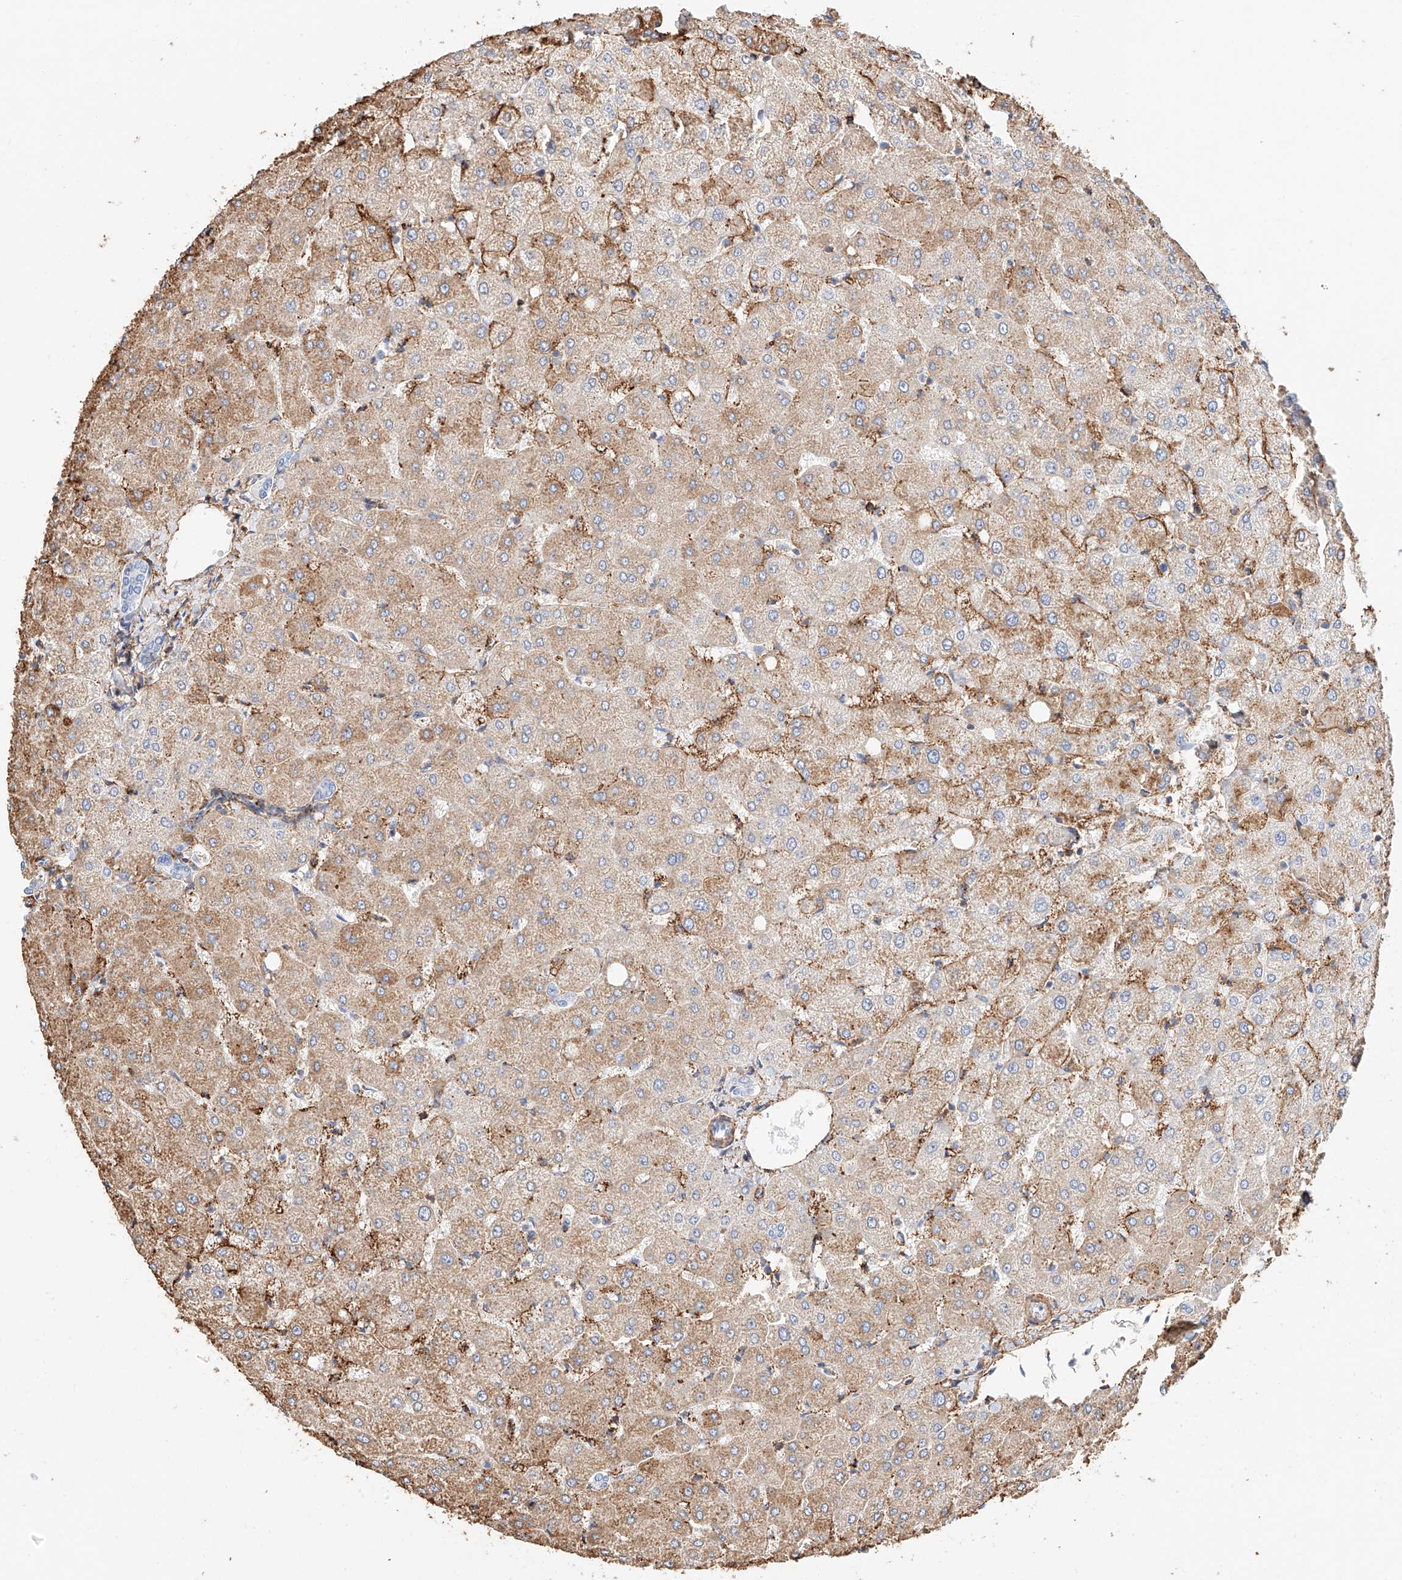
{"staining": {"intensity": "negative", "quantity": "none", "location": "none"}, "tissue": "liver", "cell_type": "Cholangiocytes", "image_type": "normal", "snomed": [{"axis": "morphology", "description": "Normal tissue, NOS"}, {"axis": "topography", "description": "Liver"}], "caption": "Immunohistochemical staining of benign liver shows no significant positivity in cholangiocytes. (DAB immunohistochemistry (IHC), high magnification).", "gene": "WFS1", "patient": {"sex": "female", "age": 54}}